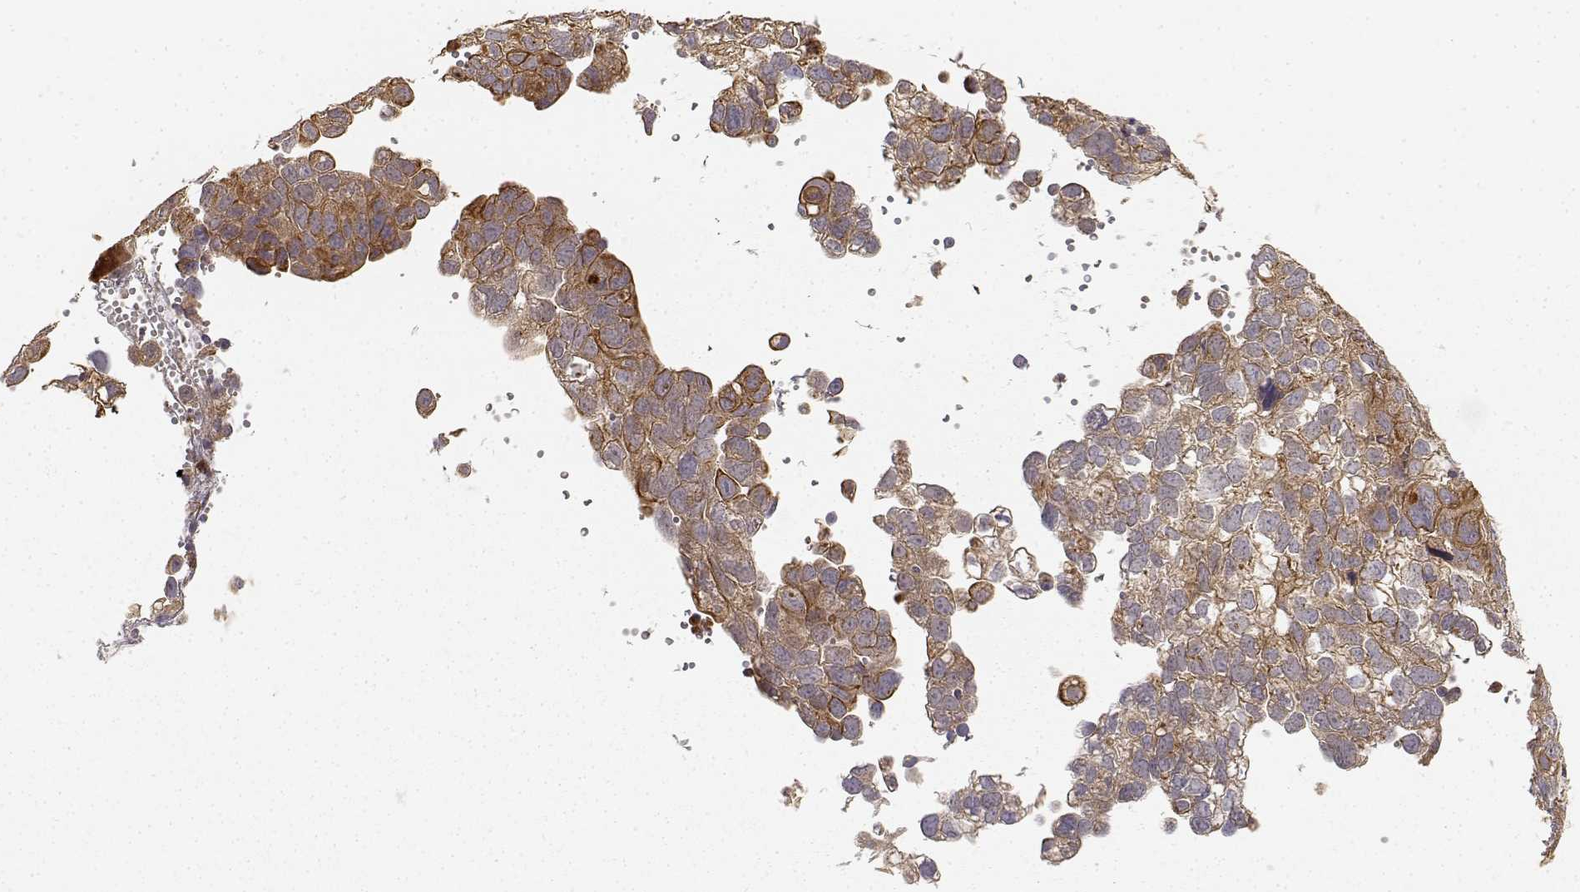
{"staining": {"intensity": "moderate", "quantity": ">75%", "location": "cytoplasmic/membranous"}, "tissue": "cervical cancer", "cell_type": "Tumor cells", "image_type": "cancer", "snomed": [{"axis": "morphology", "description": "Squamous cell carcinoma, NOS"}, {"axis": "topography", "description": "Cervix"}], "caption": "Tumor cells demonstrate moderate cytoplasmic/membranous staining in approximately >75% of cells in cervical cancer (squamous cell carcinoma).", "gene": "CDK5RAP2", "patient": {"sex": "female", "age": 55}}